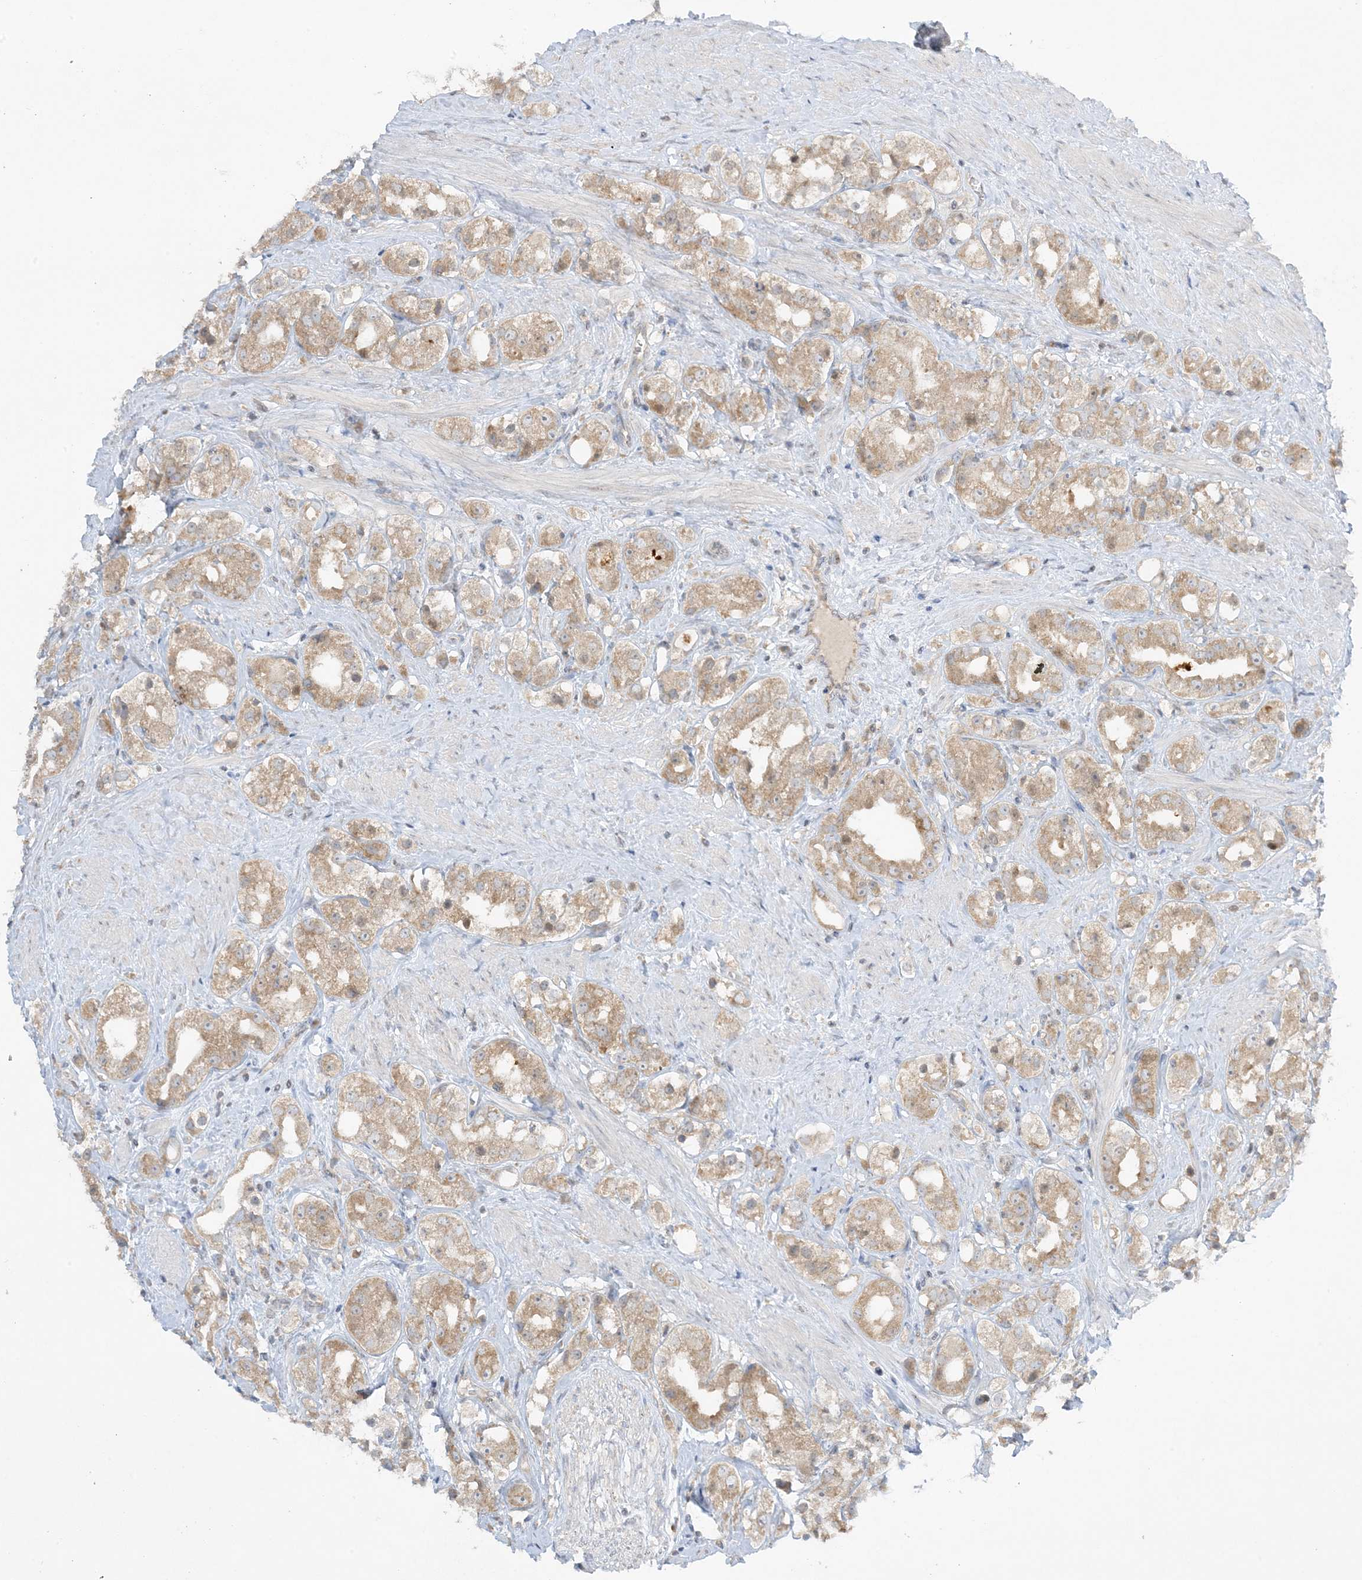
{"staining": {"intensity": "moderate", "quantity": ">75%", "location": "cytoplasmic/membranous"}, "tissue": "prostate cancer", "cell_type": "Tumor cells", "image_type": "cancer", "snomed": [{"axis": "morphology", "description": "Adenocarcinoma, NOS"}, {"axis": "topography", "description": "Prostate"}], "caption": "Immunohistochemistry photomicrograph of human prostate cancer stained for a protein (brown), which displays medium levels of moderate cytoplasmic/membranous expression in about >75% of tumor cells.", "gene": "RPP40", "patient": {"sex": "male", "age": 79}}